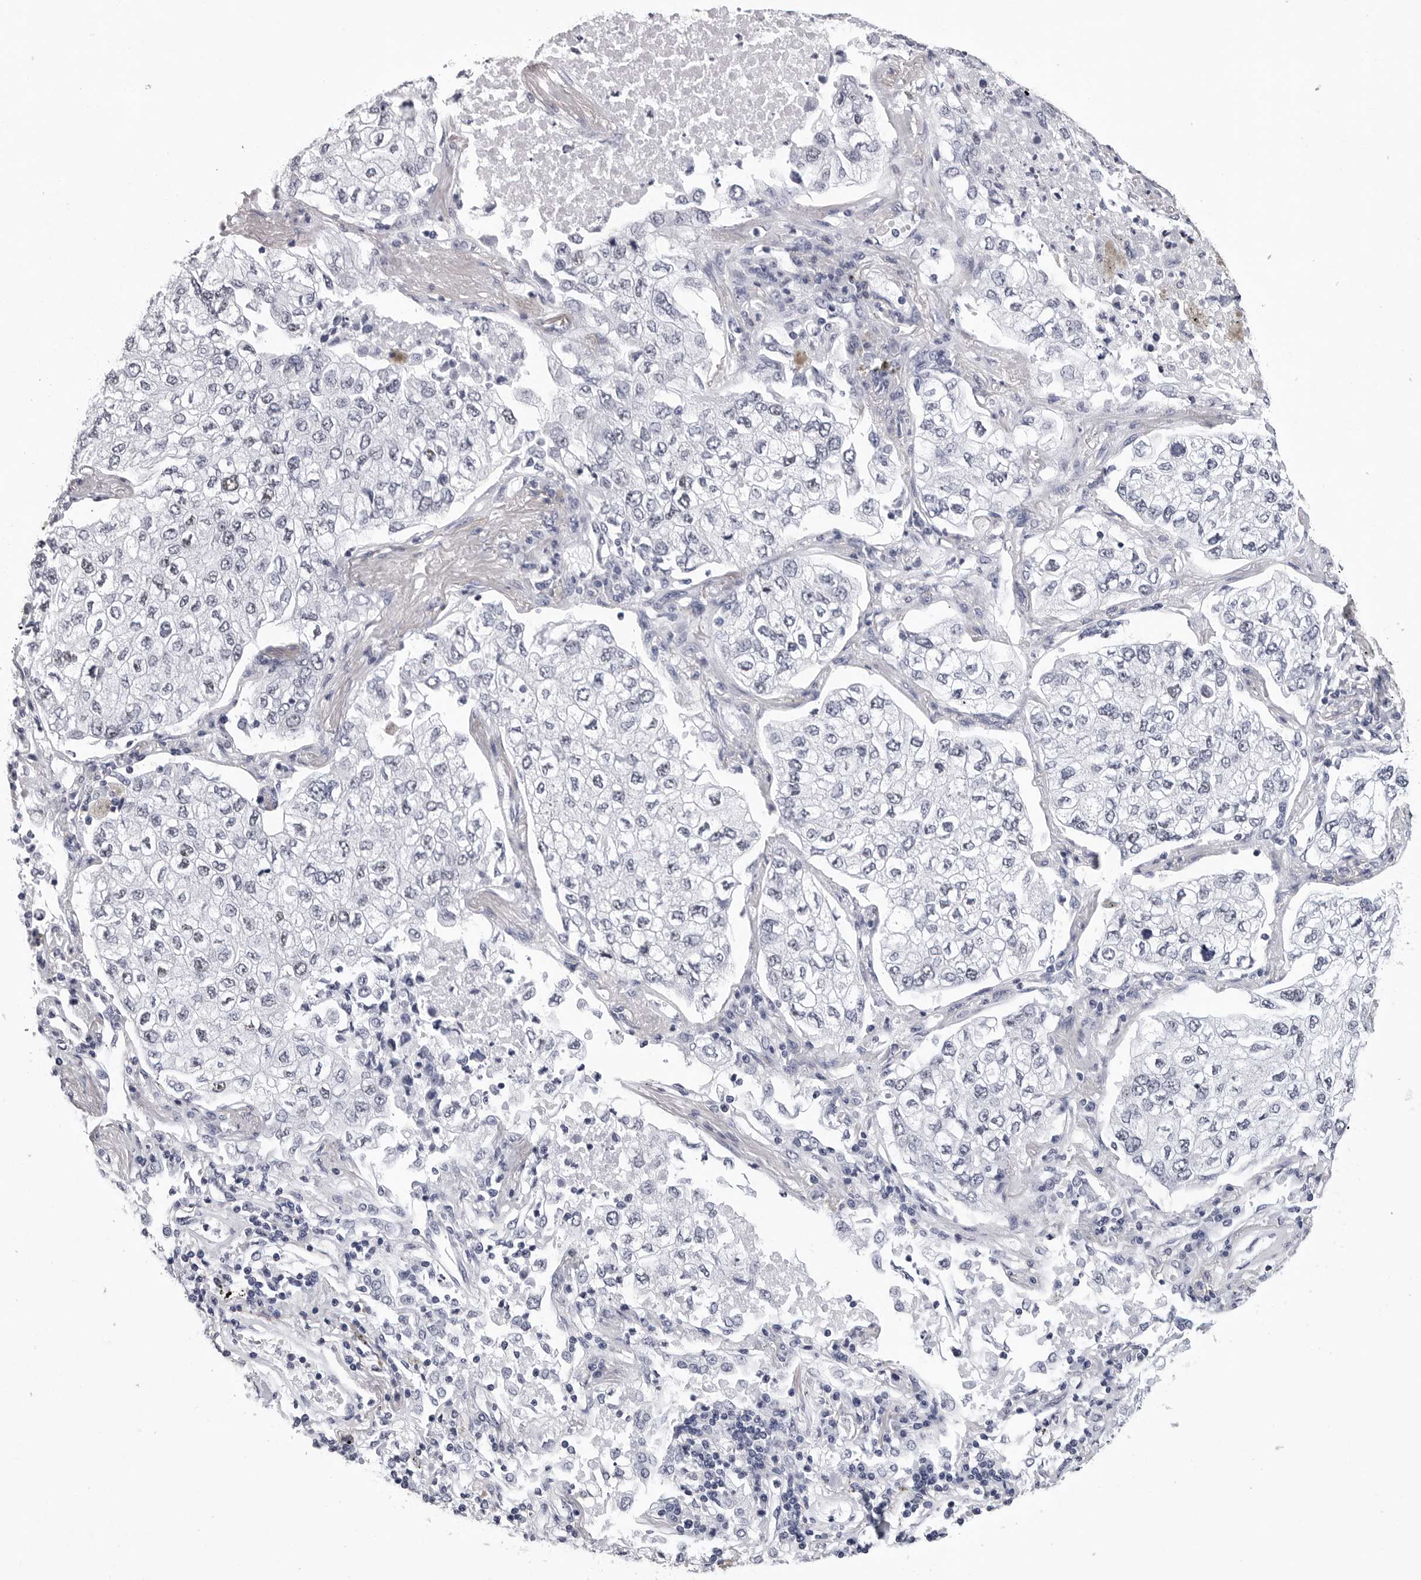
{"staining": {"intensity": "moderate", "quantity": "25%-75%", "location": "nuclear"}, "tissue": "lung cancer", "cell_type": "Tumor cells", "image_type": "cancer", "snomed": [{"axis": "morphology", "description": "Adenocarcinoma, NOS"}, {"axis": "topography", "description": "Lung"}], "caption": "The image demonstrates a brown stain indicating the presence of a protein in the nuclear of tumor cells in lung cancer. Nuclei are stained in blue.", "gene": "GNL2", "patient": {"sex": "male", "age": 63}}